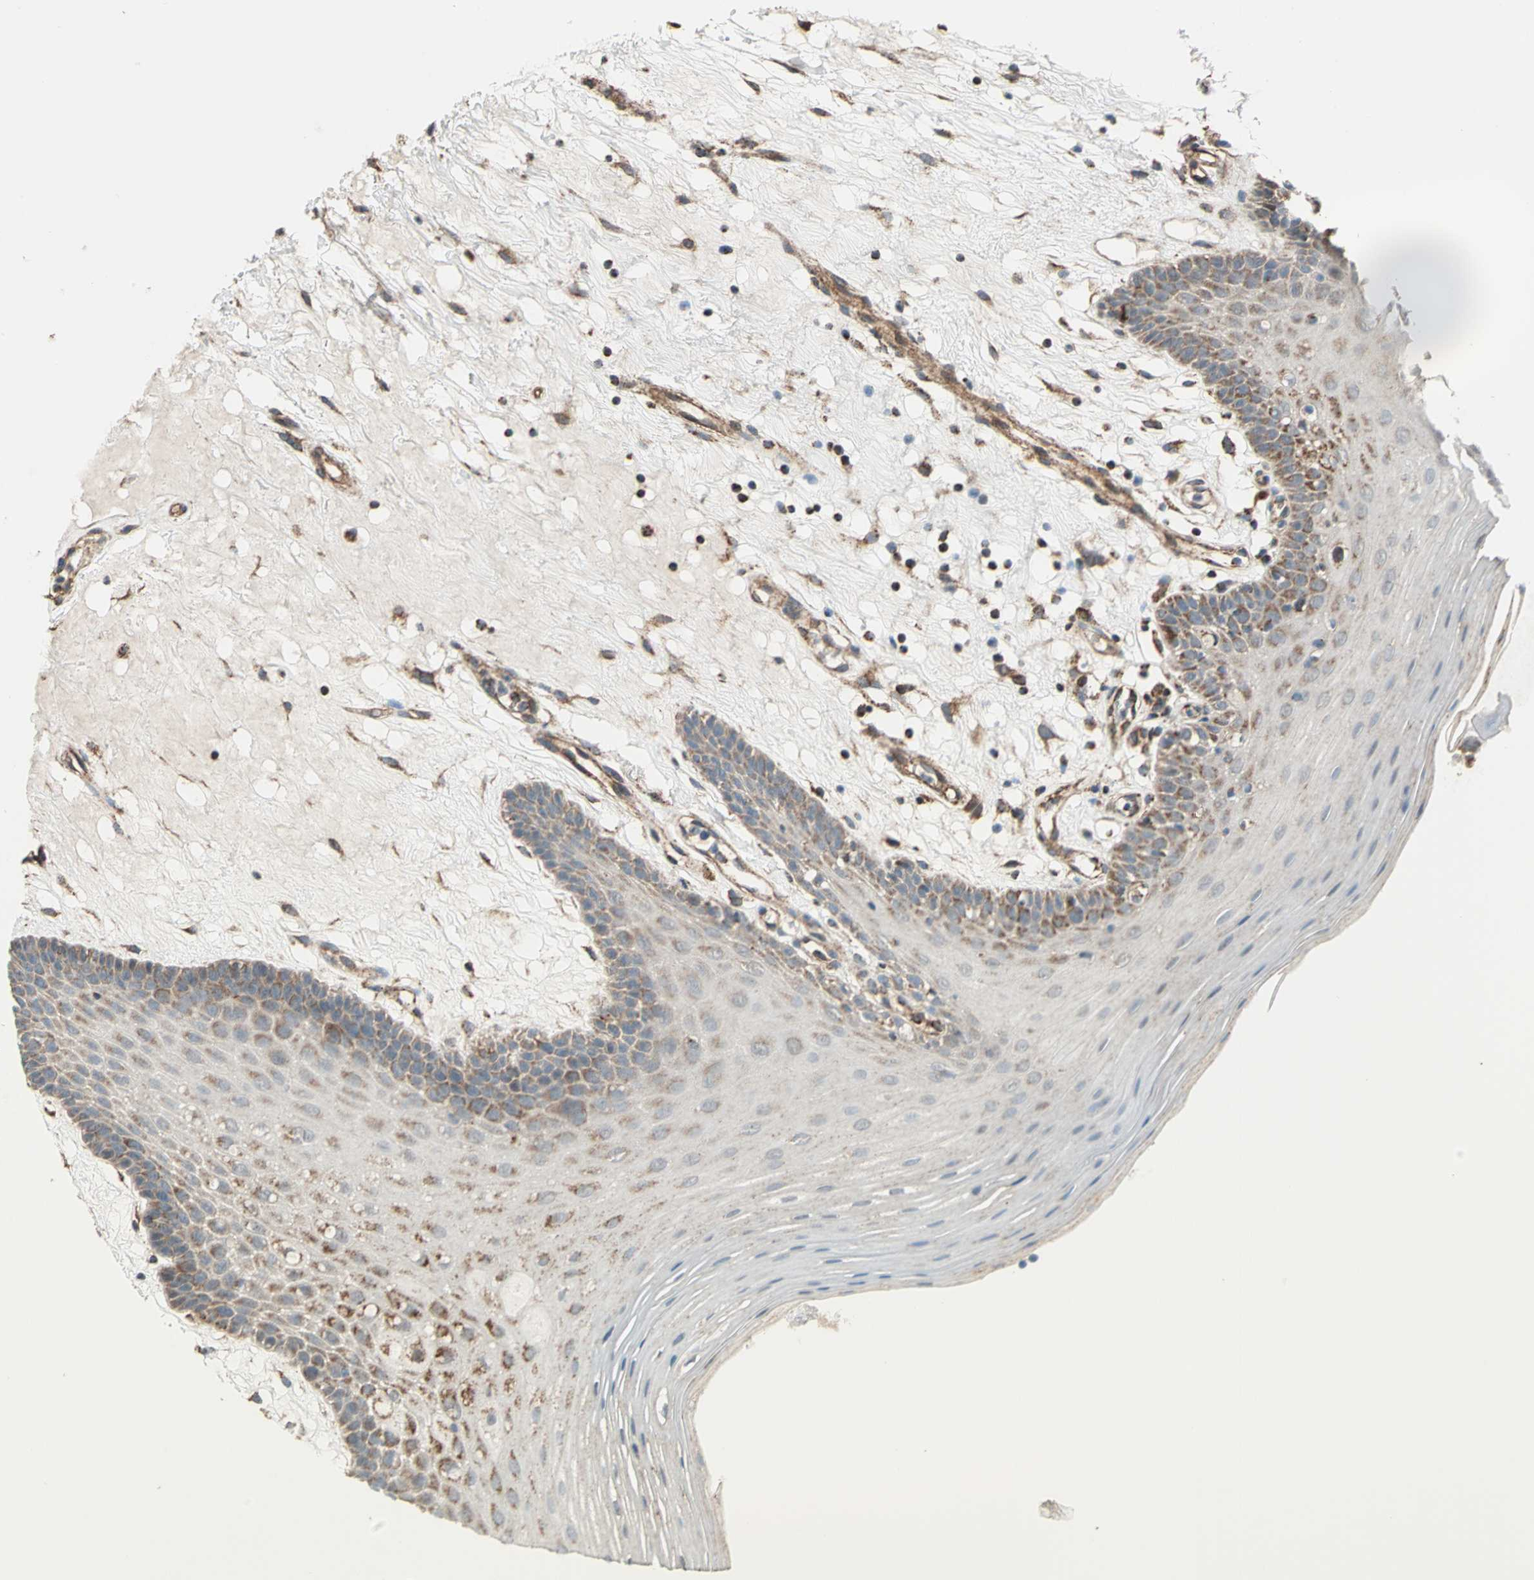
{"staining": {"intensity": "moderate", "quantity": "25%-75%", "location": "cytoplasmic/membranous"}, "tissue": "oral mucosa", "cell_type": "Squamous epithelial cells", "image_type": "normal", "snomed": [{"axis": "morphology", "description": "Normal tissue, NOS"}, {"axis": "morphology", "description": "Squamous cell carcinoma, NOS"}, {"axis": "topography", "description": "Skeletal muscle"}, {"axis": "topography", "description": "Oral tissue"}, {"axis": "topography", "description": "Head-Neck"}], "caption": "Protein expression analysis of normal oral mucosa reveals moderate cytoplasmic/membranous staining in approximately 25%-75% of squamous epithelial cells. (DAB IHC with brightfield microscopy, high magnification).", "gene": "MRPS22", "patient": {"sex": "male", "age": 71}}